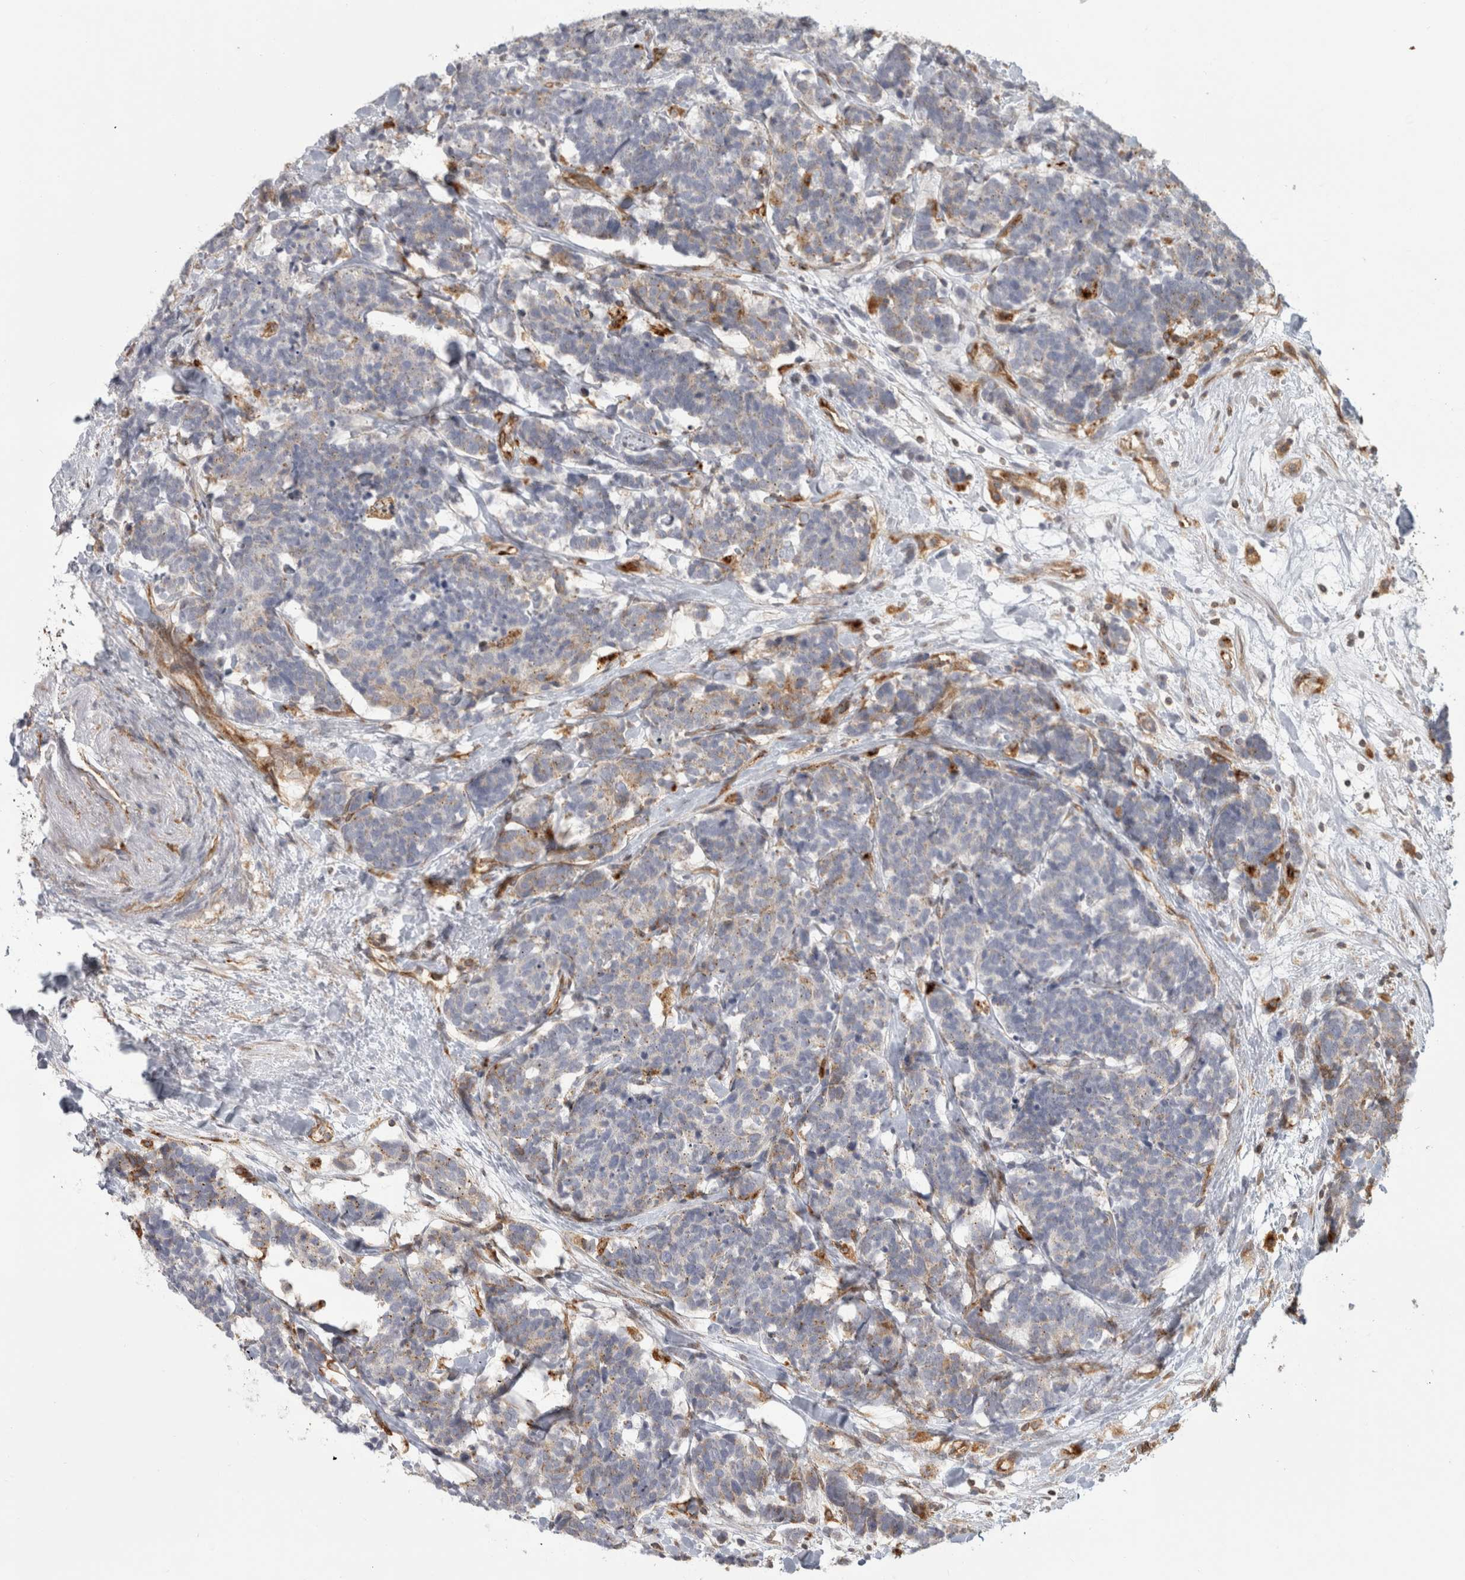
{"staining": {"intensity": "negative", "quantity": "none", "location": "none"}, "tissue": "carcinoid", "cell_type": "Tumor cells", "image_type": "cancer", "snomed": [{"axis": "morphology", "description": "Carcinoma, NOS"}, {"axis": "morphology", "description": "Carcinoid, malignant, NOS"}, {"axis": "topography", "description": "Urinary bladder"}], "caption": "Image shows no significant protein positivity in tumor cells of carcinoid. (Stains: DAB immunohistochemistry with hematoxylin counter stain, Microscopy: brightfield microscopy at high magnification).", "gene": "HLA-E", "patient": {"sex": "male", "age": 57}}